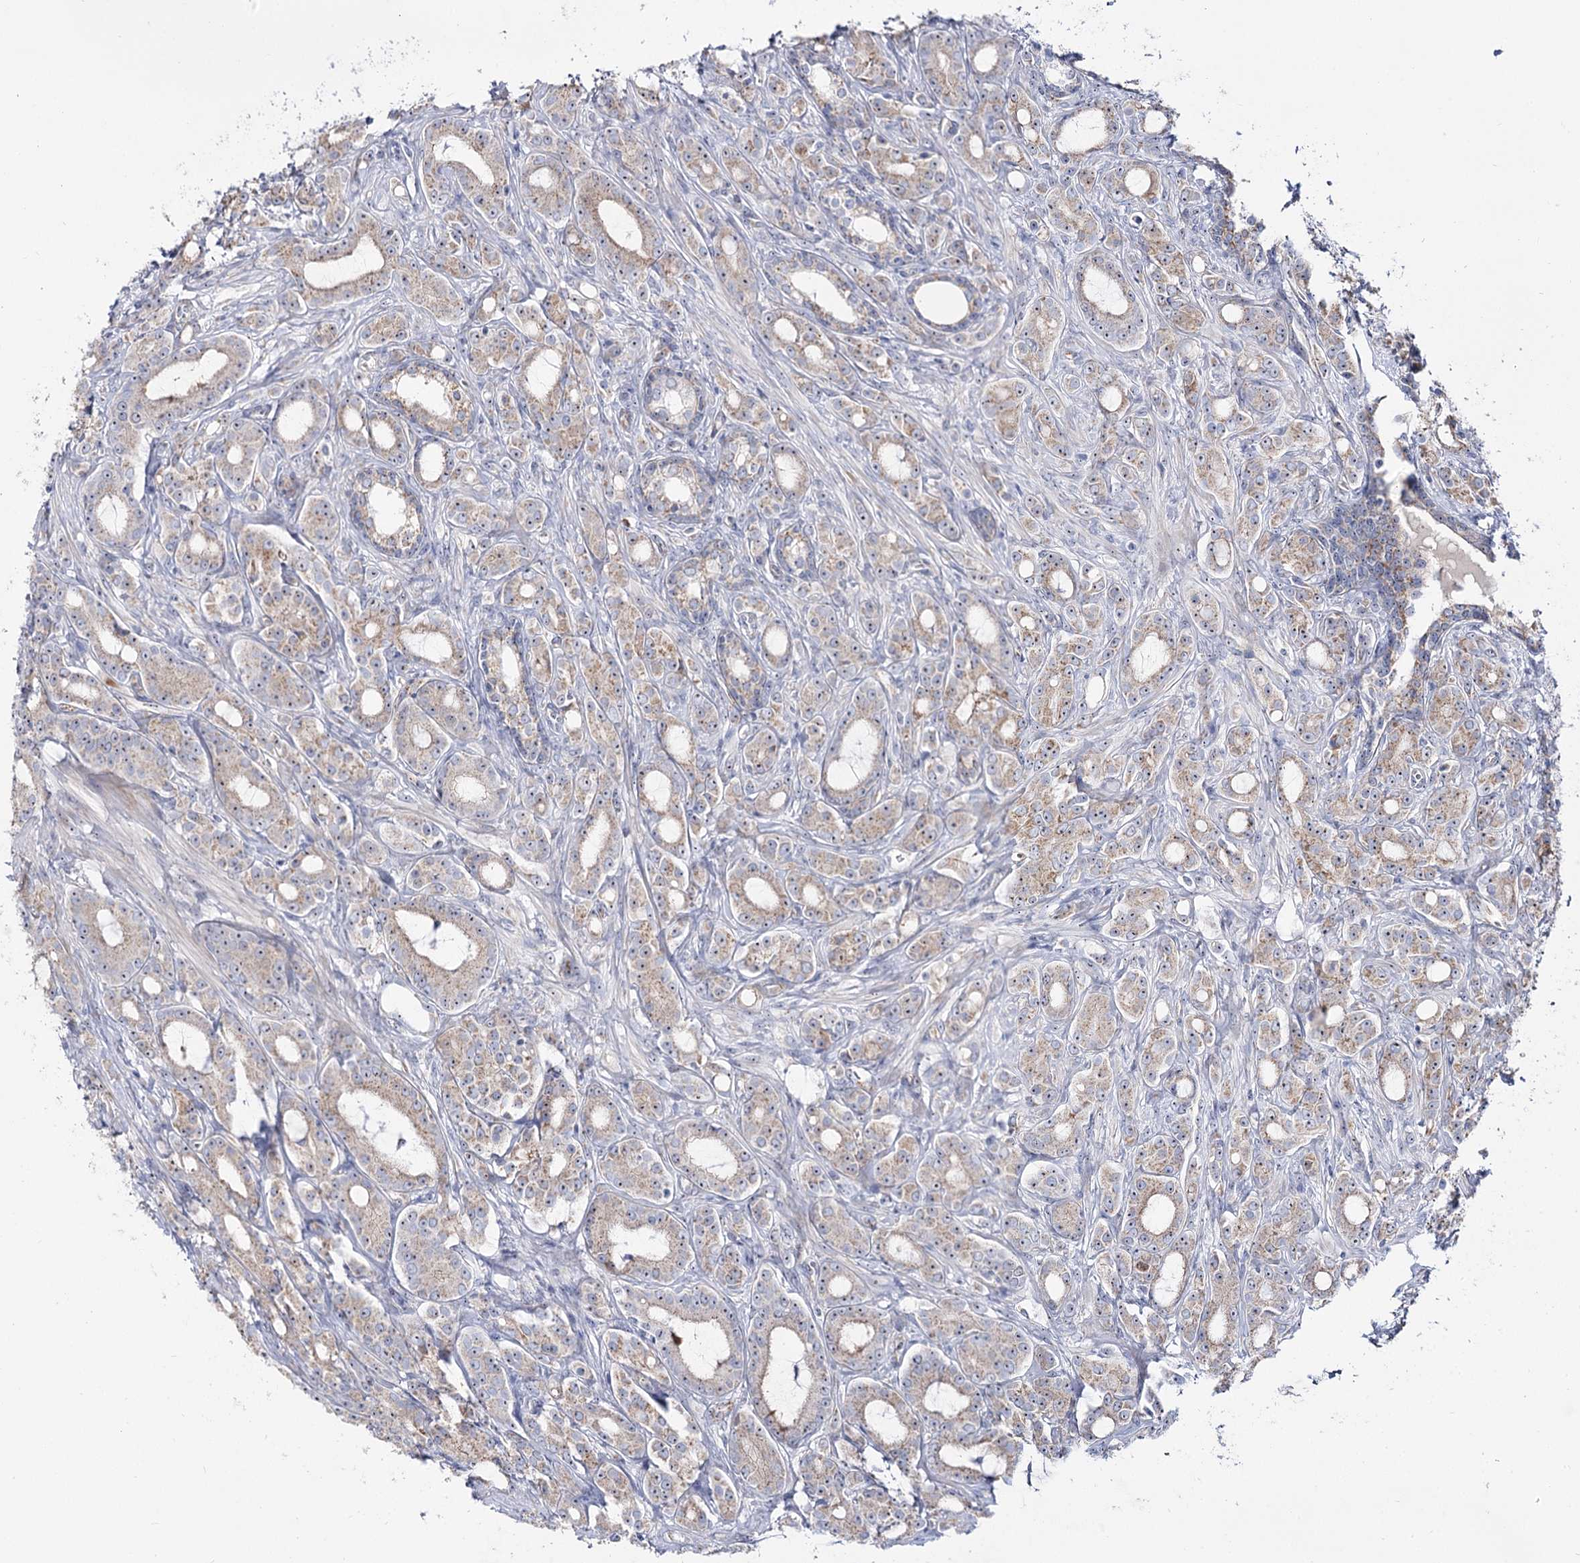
{"staining": {"intensity": "weak", "quantity": ">75%", "location": "cytoplasmic/membranous,nuclear"}, "tissue": "prostate cancer", "cell_type": "Tumor cells", "image_type": "cancer", "snomed": [{"axis": "morphology", "description": "Adenocarcinoma, High grade"}, {"axis": "topography", "description": "Prostate"}], "caption": "Protein staining demonstrates weak cytoplasmic/membranous and nuclear positivity in about >75% of tumor cells in prostate cancer.", "gene": "SUOX", "patient": {"sex": "male", "age": 72}}